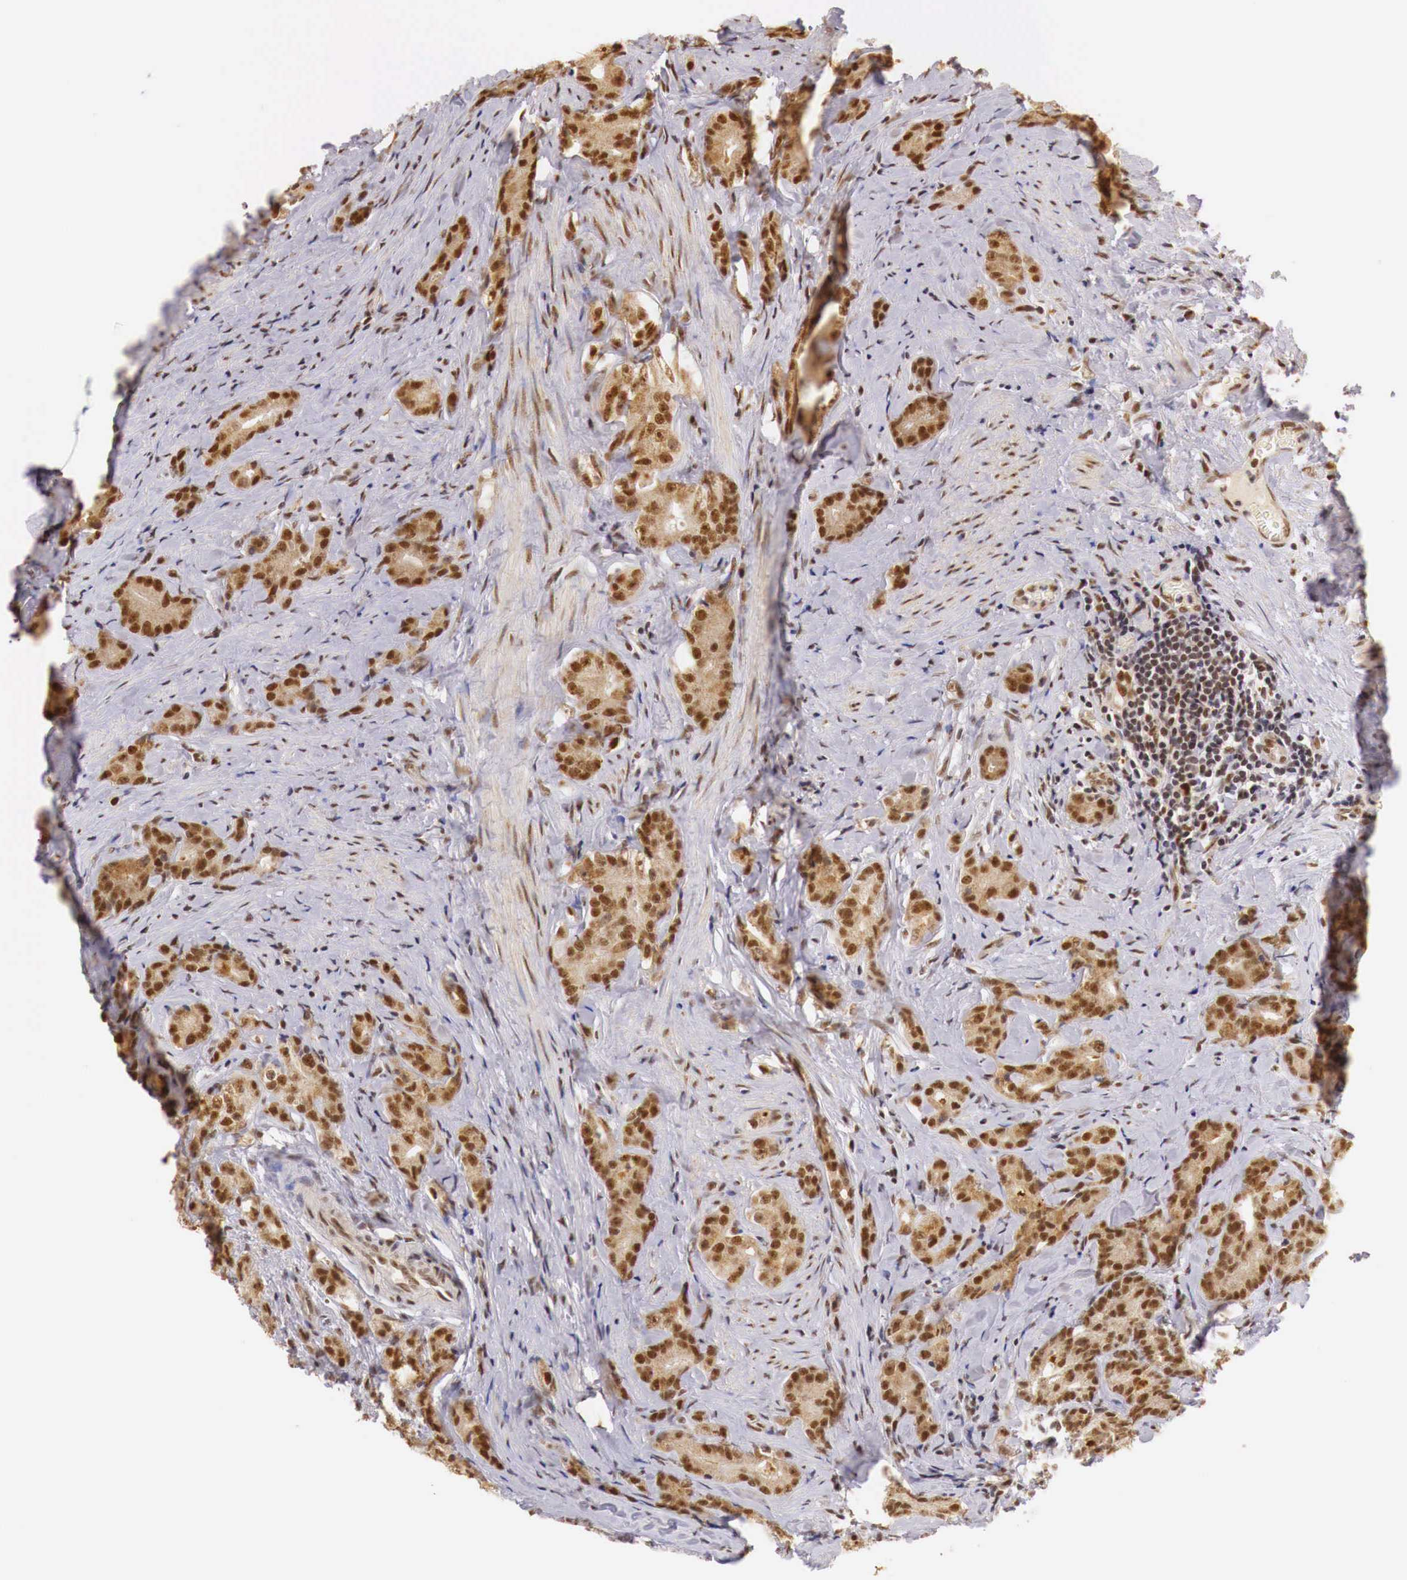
{"staining": {"intensity": "moderate", "quantity": ">75%", "location": "cytoplasmic/membranous,nuclear"}, "tissue": "prostate cancer", "cell_type": "Tumor cells", "image_type": "cancer", "snomed": [{"axis": "morphology", "description": "Adenocarcinoma, Medium grade"}, {"axis": "topography", "description": "Prostate"}], "caption": "Adenocarcinoma (medium-grade) (prostate) stained for a protein (brown) shows moderate cytoplasmic/membranous and nuclear positive positivity in approximately >75% of tumor cells.", "gene": "GPKOW", "patient": {"sex": "male", "age": 59}}